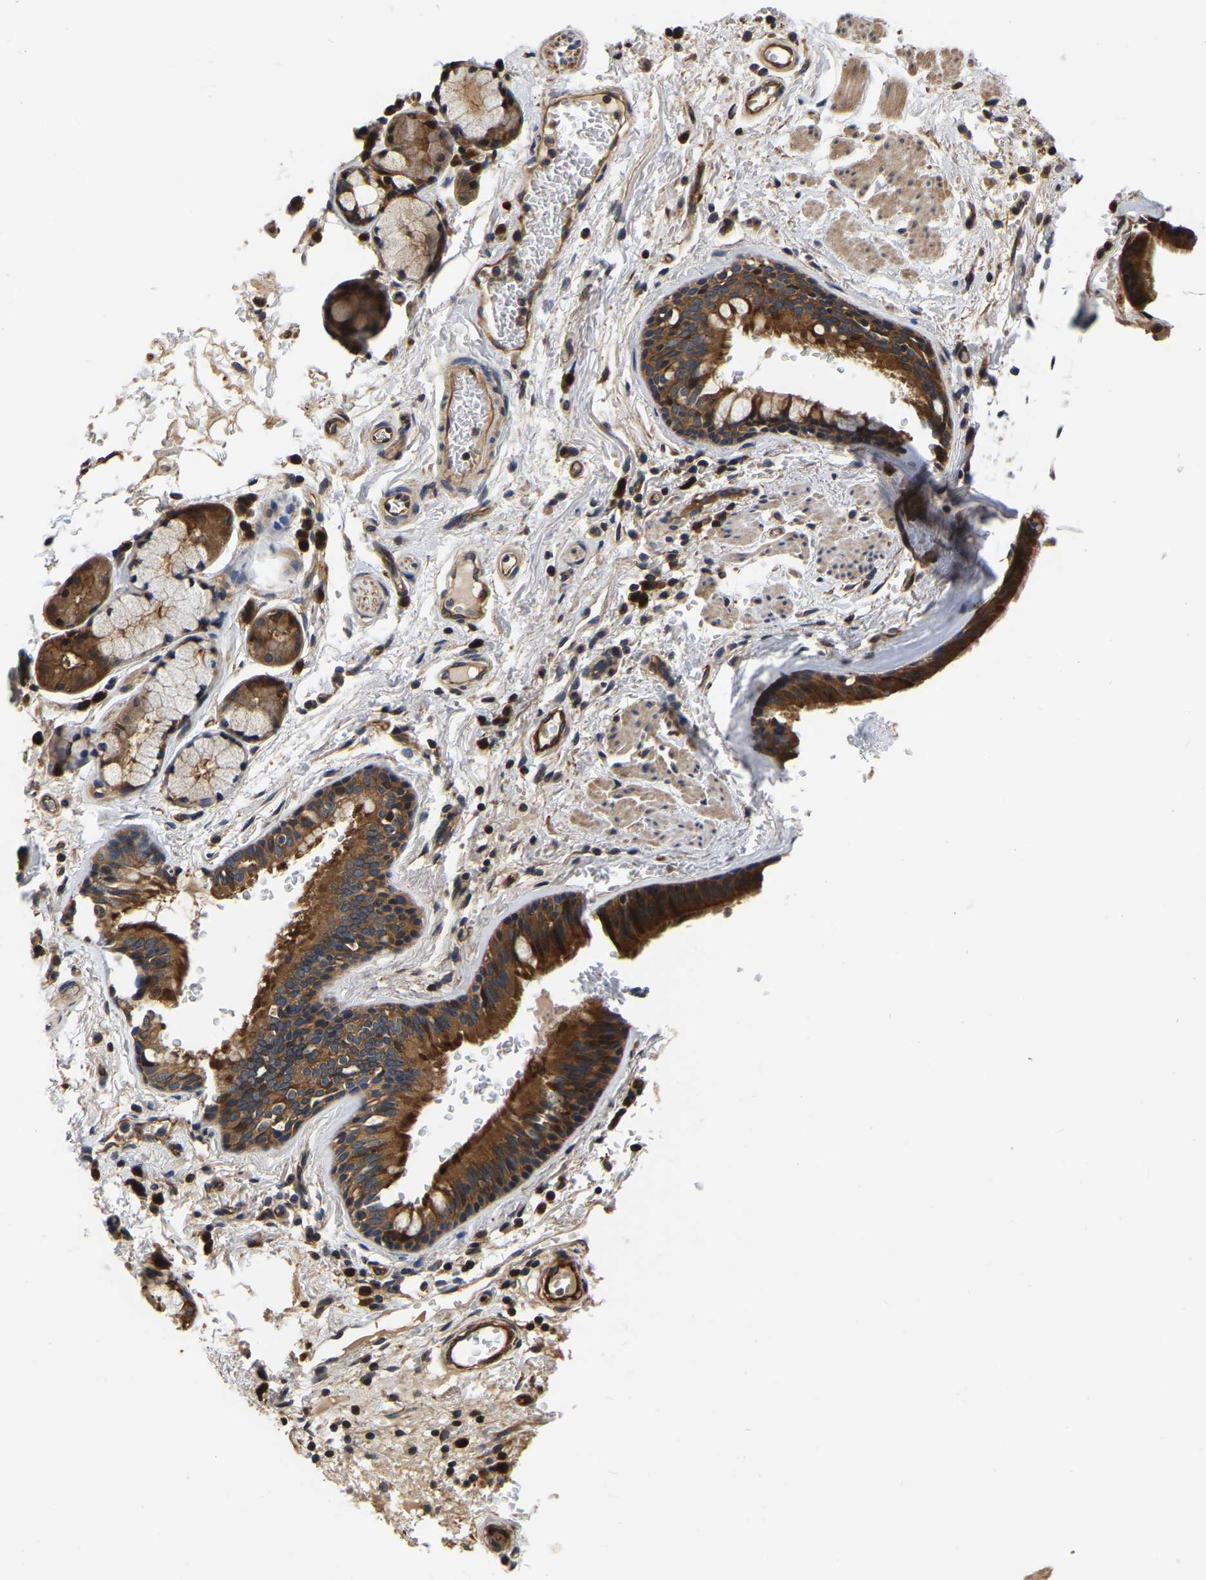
{"staining": {"intensity": "strong", "quantity": ">75%", "location": "cytoplasmic/membranous"}, "tissue": "bronchus", "cell_type": "Respiratory epithelial cells", "image_type": "normal", "snomed": [{"axis": "morphology", "description": "Normal tissue, NOS"}, {"axis": "topography", "description": "Cartilage tissue"}], "caption": "Protein analysis of benign bronchus exhibits strong cytoplasmic/membranous expression in about >75% of respiratory epithelial cells. (IHC, brightfield microscopy, high magnification).", "gene": "GARS1", "patient": {"sex": "female", "age": 63}}